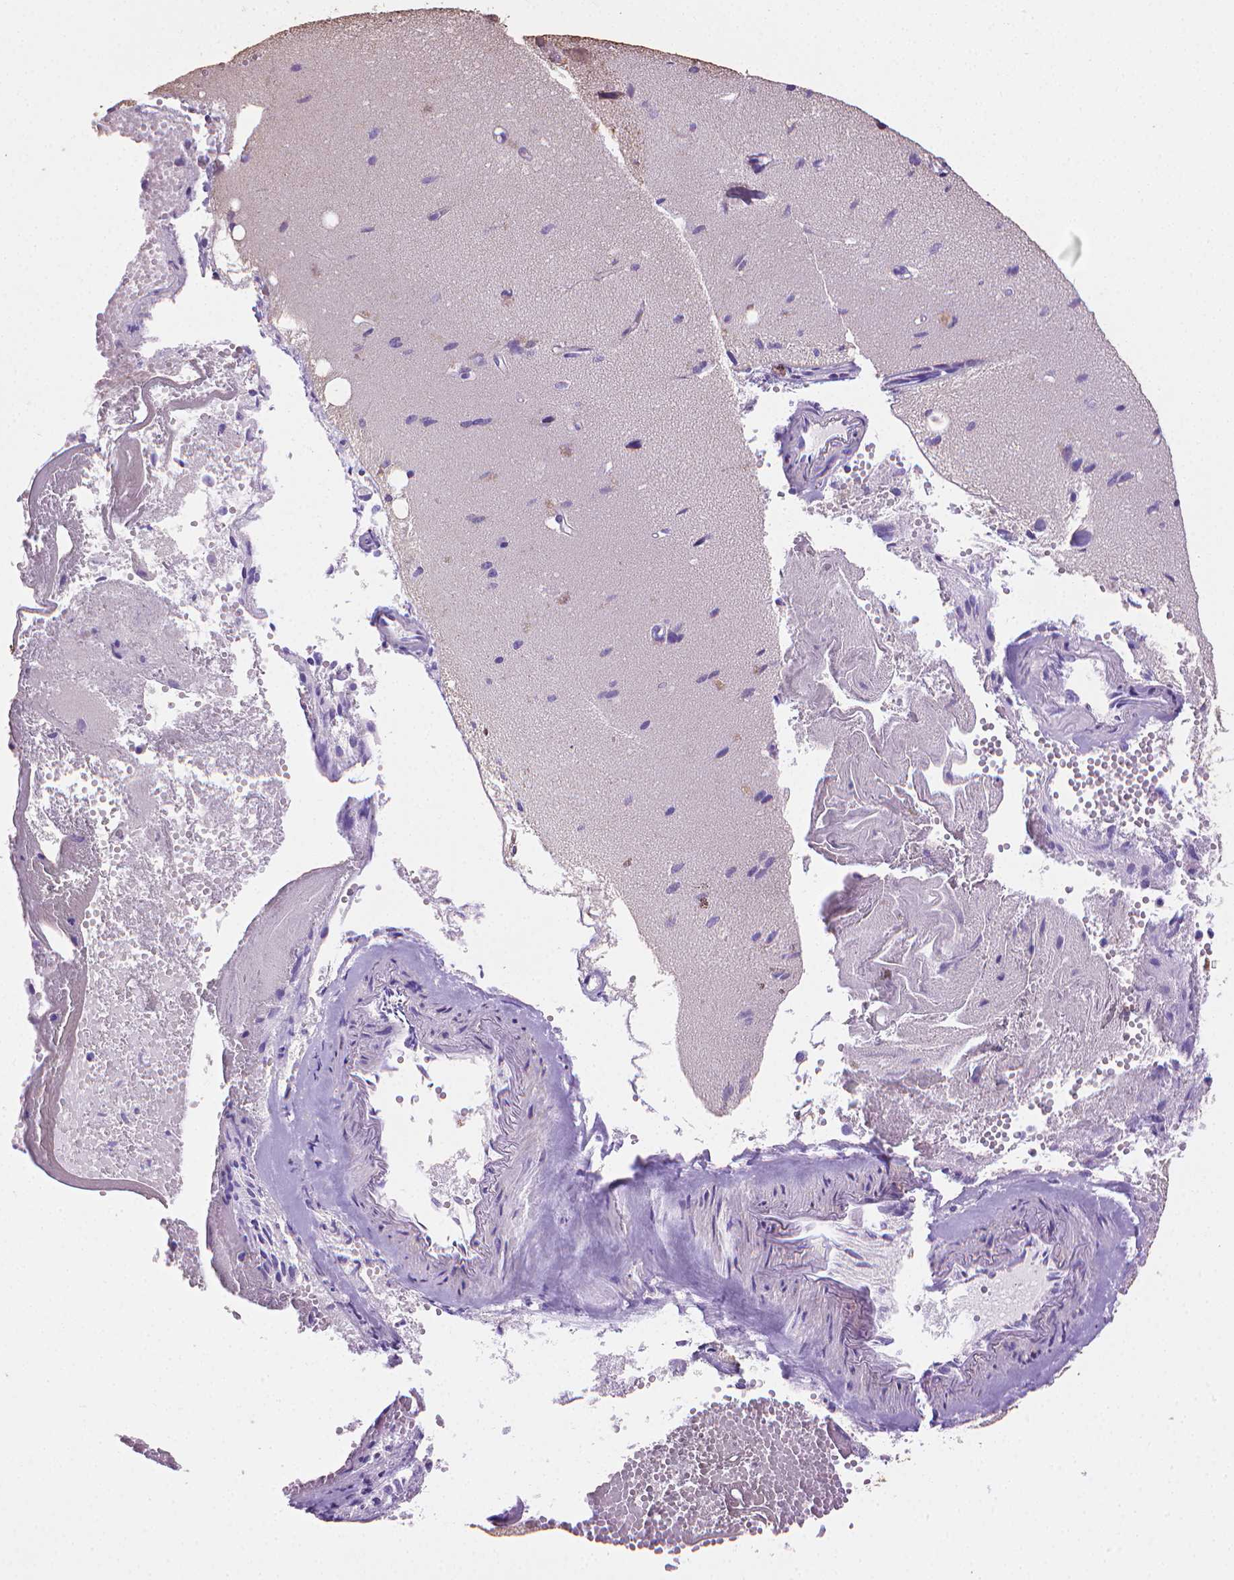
{"staining": {"intensity": "negative", "quantity": "none", "location": "none"}, "tissue": "cerebral cortex", "cell_type": "Endothelial cells", "image_type": "normal", "snomed": [{"axis": "morphology", "description": "Normal tissue, NOS"}, {"axis": "morphology", "description": "Glioma, malignant, High grade"}, {"axis": "topography", "description": "Cerebral cortex"}], "caption": "Immunohistochemical staining of unremarkable human cerebral cortex displays no significant positivity in endothelial cells.", "gene": "PNMA2", "patient": {"sex": "male", "age": 71}}